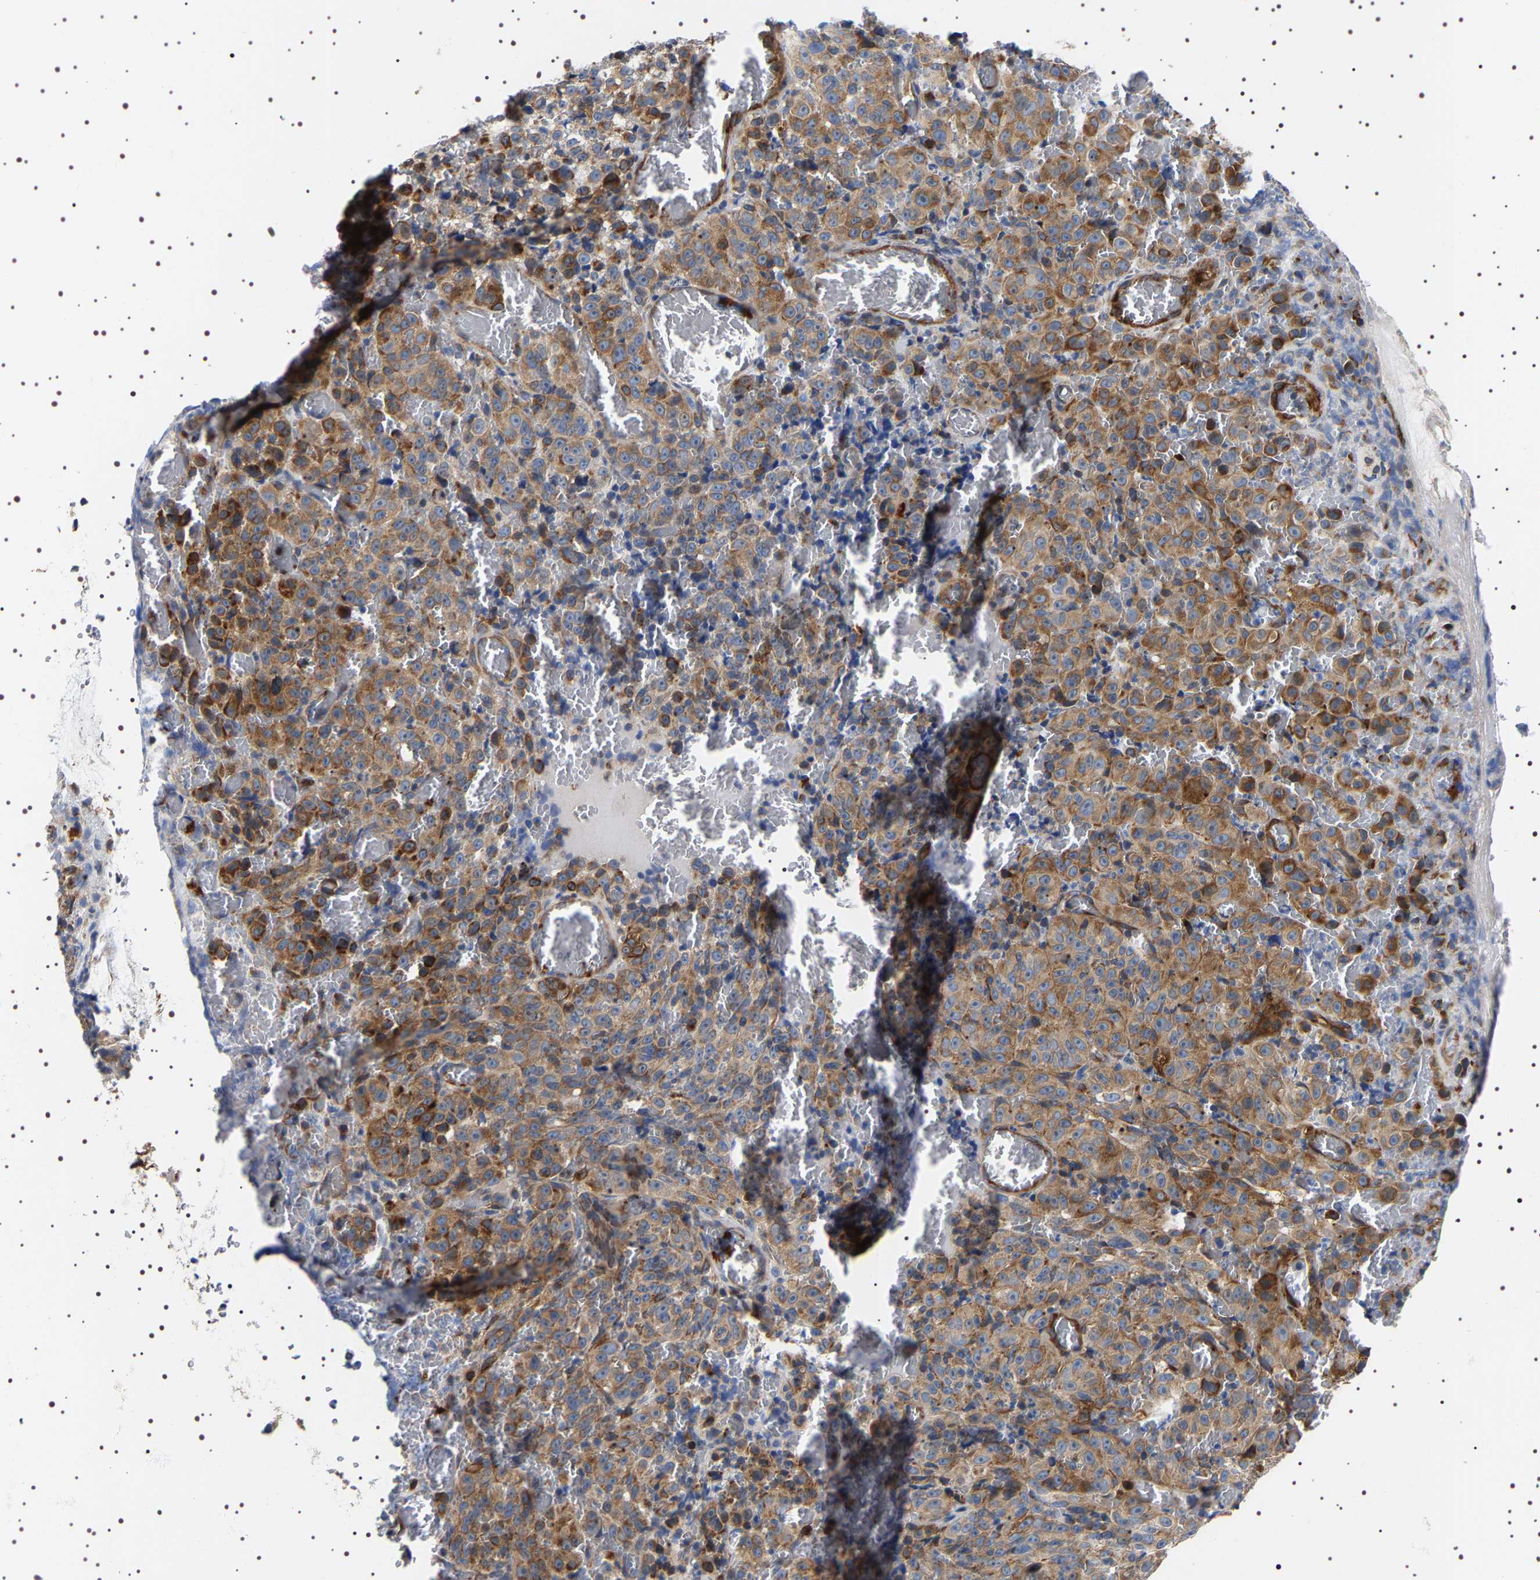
{"staining": {"intensity": "moderate", "quantity": ">75%", "location": "cytoplasmic/membranous"}, "tissue": "melanoma", "cell_type": "Tumor cells", "image_type": "cancer", "snomed": [{"axis": "morphology", "description": "Malignant melanoma, NOS"}, {"axis": "topography", "description": "Rectum"}], "caption": "Immunohistochemistry image of melanoma stained for a protein (brown), which exhibits medium levels of moderate cytoplasmic/membranous expression in approximately >75% of tumor cells.", "gene": "SQLE", "patient": {"sex": "female", "age": 81}}